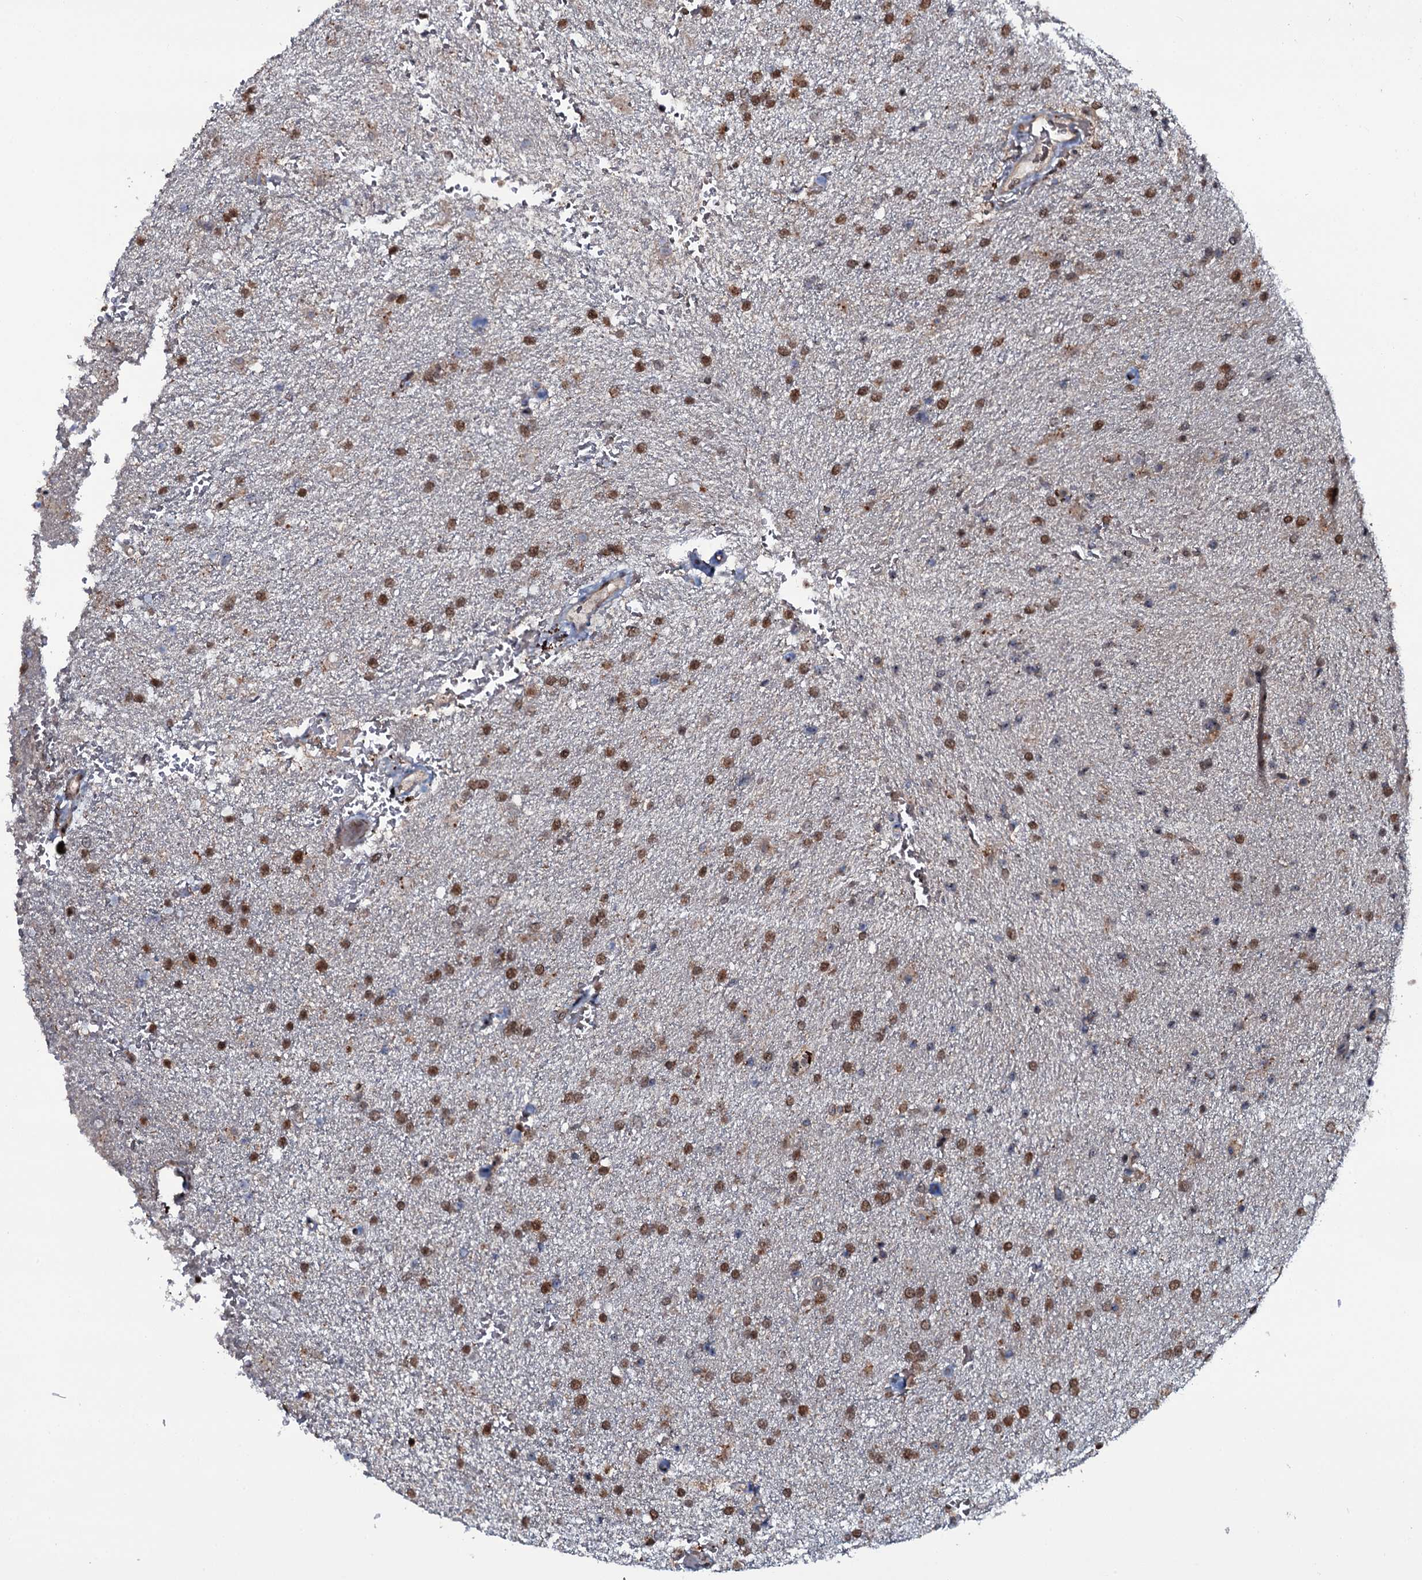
{"staining": {"intensity": "moderate", "quantity": ">75%", "location": "cytoplasmic/membranous,nuclear"}, "tissue": "glioma", "cell_type": "Tumor cells", "image_type": "cancer", "snomed": [{"axis": "morphology", "description": "Glioma, malignant, High grade"}, {"axis": "topography", "description": "Brain"}], "caption": "Protein analysis of high-grade glioma (malignant) tissue displays moderate cytoplasmic/membranous and nuclear expression in approximately >75% of tumor cells. The staining was performed using DAB (3,3'-diaminobenzidine), with brown indicating positive protein expression. Nuclei are stained blue with hematoxylin.", "gene": "HDDC3", "patient": {"sex": "male", "age": 72}}